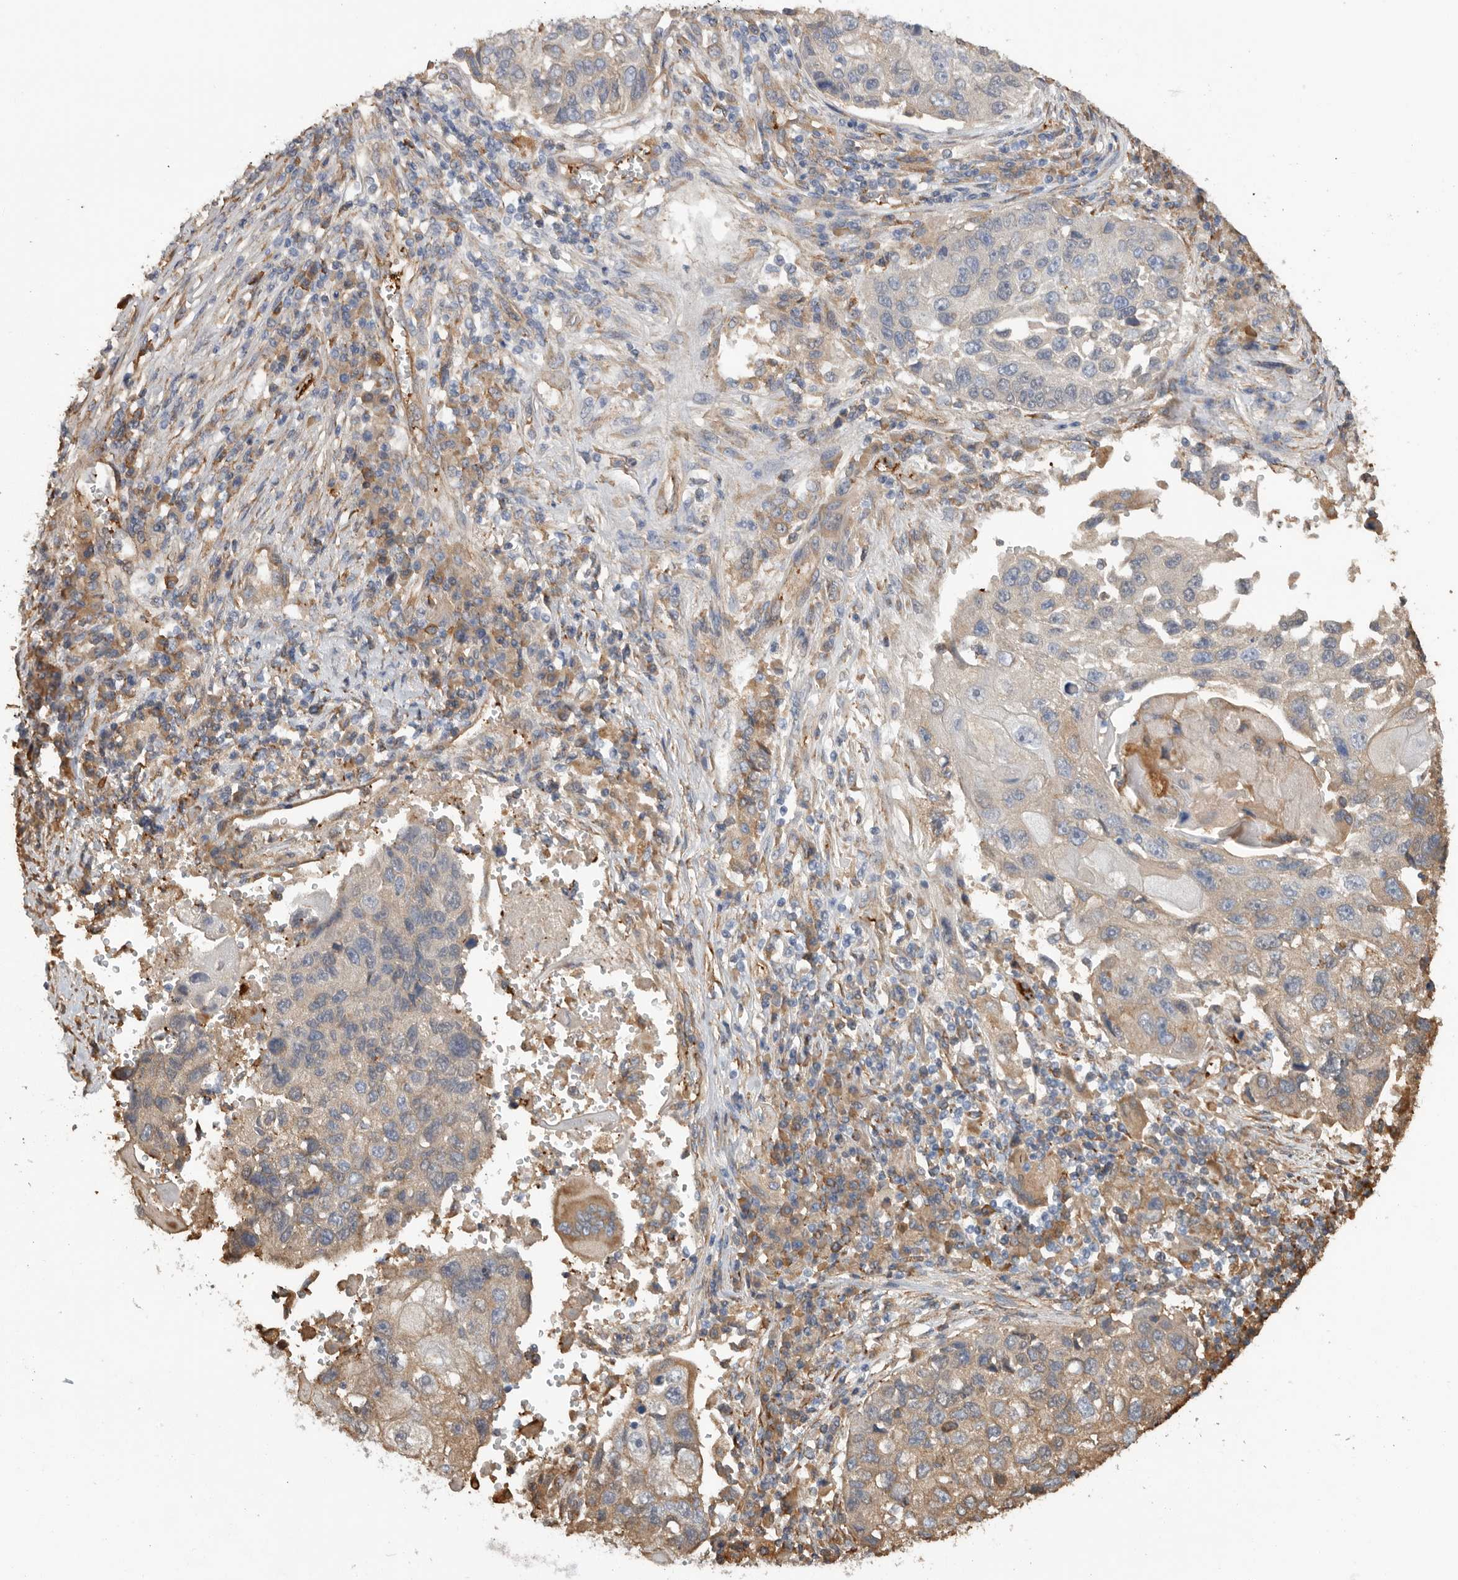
{"staining": {"intensity": "weak", "quantity": "<25%", "location": "cytoplasmic/membranous"}, "tissue": "lung cancer", "cell_type": "Tumor cells", "image_type": "cancer", "snomed": [{"axis": "morphology", "description": "Squamous cell carcinoma, NOS"}, {"axis": "topography", "description": "Lung"}], "caption": "Tumor cells are negative for protein expression in human squamous cell carcinoma (lung).", "gene": "CDC42BPB", "patient": {"sex": "male", "age": 61}}